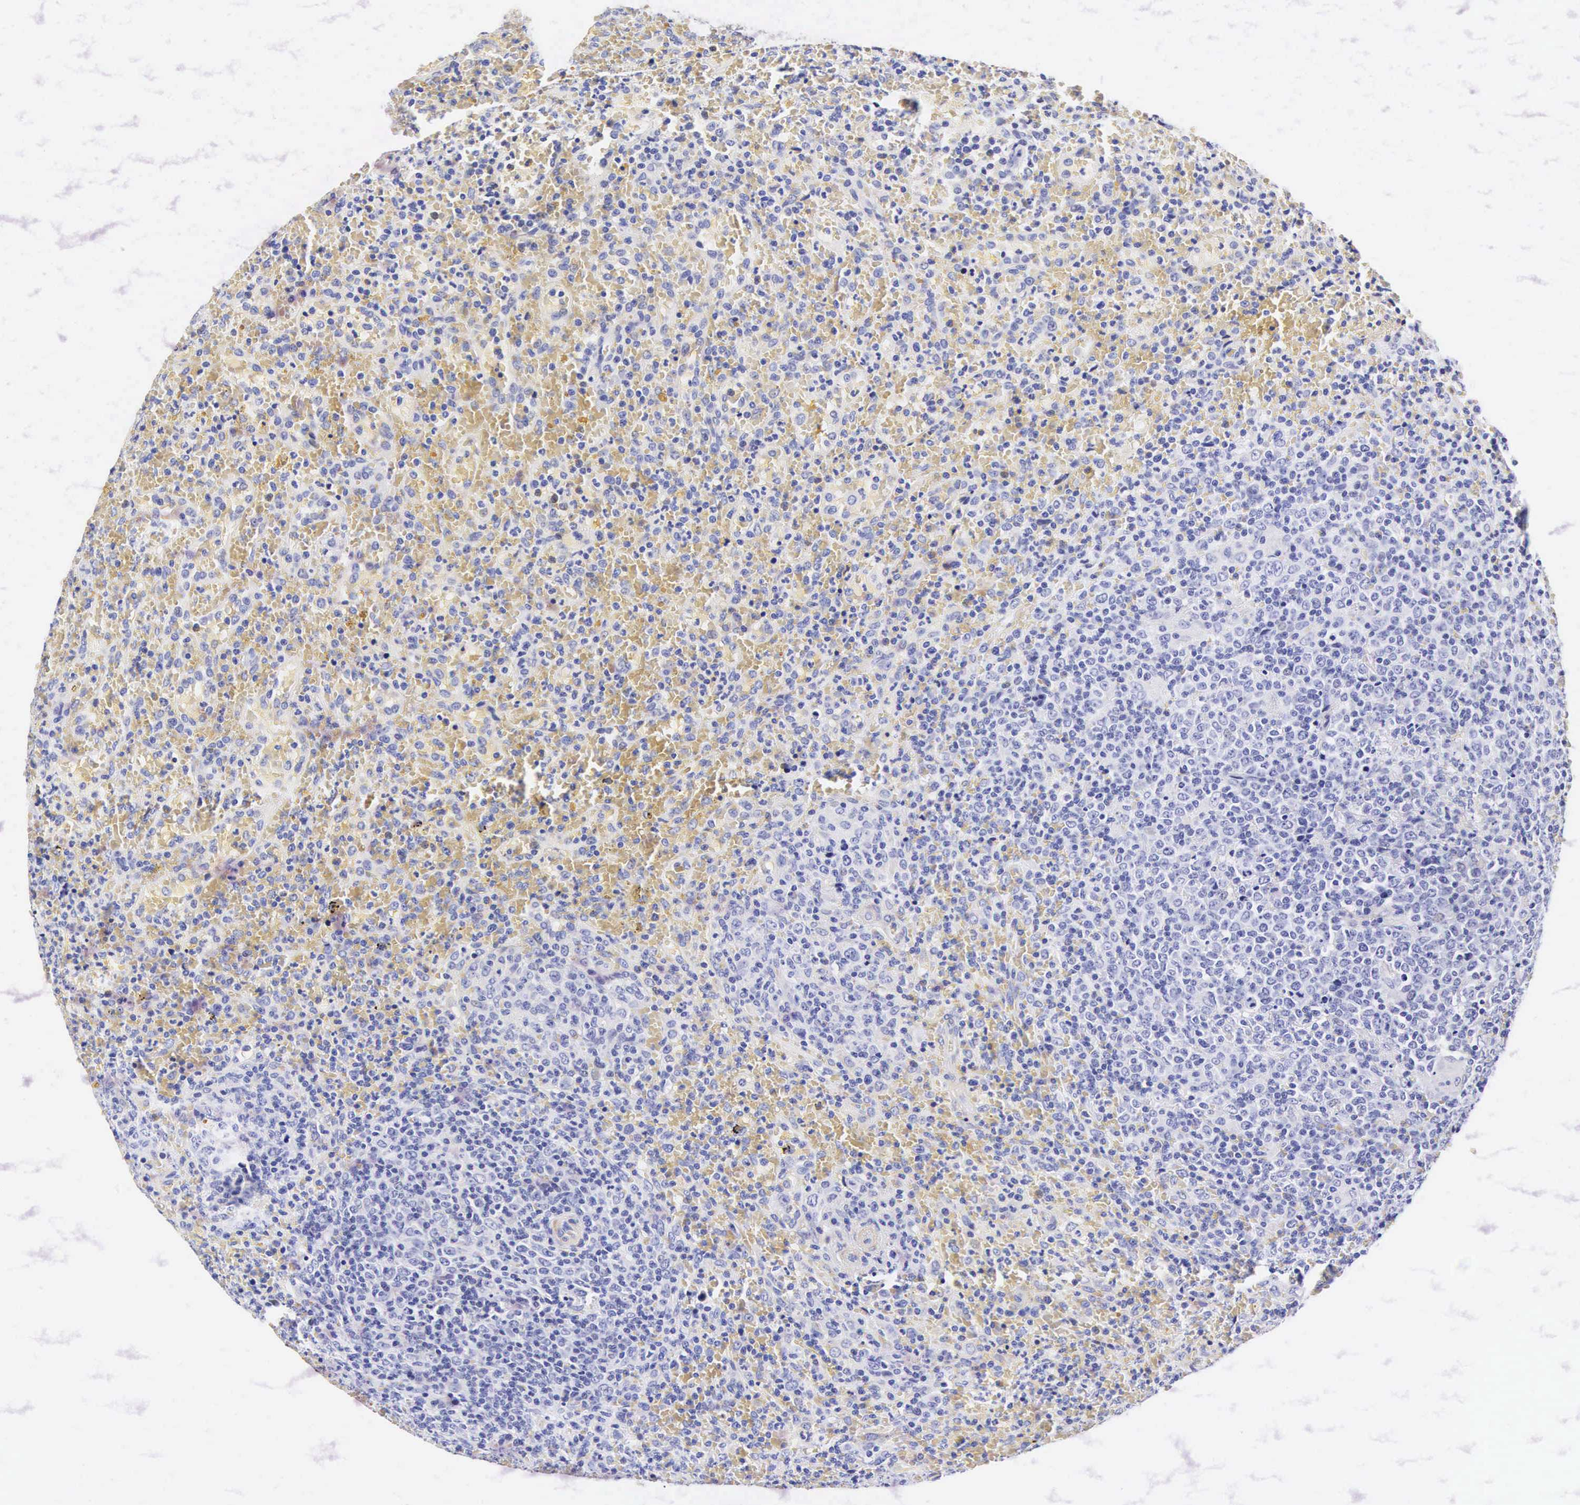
{"staining": {"intensity": "negative", "quantity": "none", "location": "none"}, "tissue": "lymphoma", "cell_type": "Tumor cells", "image_type": "cancer", "snomed": [{"axis": "morphology", "description": "Malignant lymphoma, non-Hodgkin's type, High grade"}, {"axis": "topography", "description": "Spleen"}, {"axis": "topography", "description": "Lymph node"}], "caption": "The IHC photomicrograph has no significant positivity in tumor cells of high-grade malignant lymphoma, non-Hodgkin's type tissue.", "gene": "CNN1", "patient": {"sex": "female", "age": 70}}